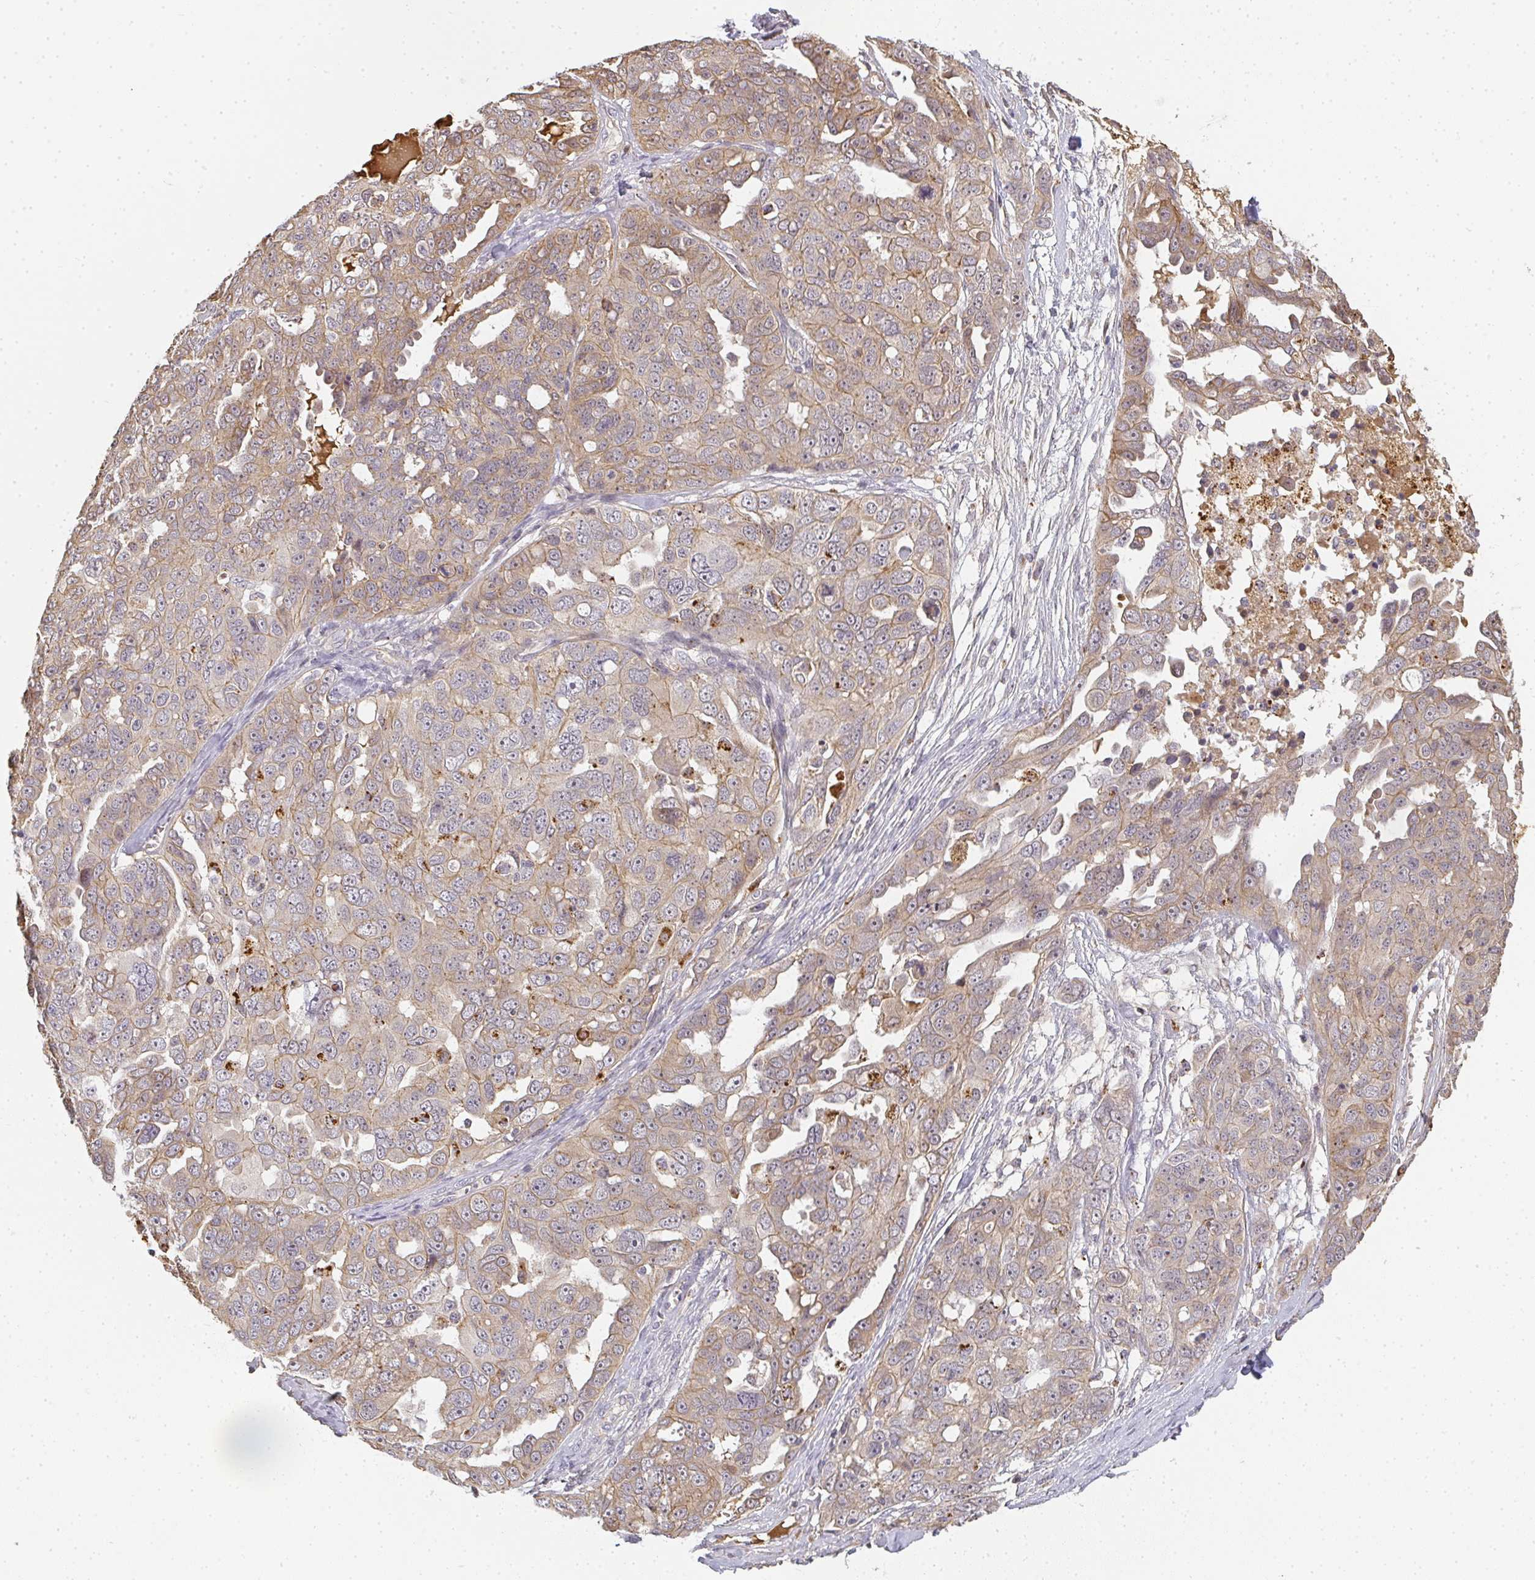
{"staining": {"intensity": "weak", "quantity": "25%-75%", "location": "cytoplasmic/membranous"}, "tissue": "ovarian cancer", "cell_type": "Tumor cells", "image_type": "cancer", "snomed": [{"axis": "morphology", "description": "Carcinoma, endometroid"}, {"axis": "topography", "description": "Ovary"}], "caption": "Endometroid carcinoma (ovarian) tissue exhibits weak cytoplasmic/membranous expression in about 25%-75% of tumor cells, visualized by immunohistochemistry.", "gene": "SLC35B3", "patient": {"sex": "female", "age": 70}}